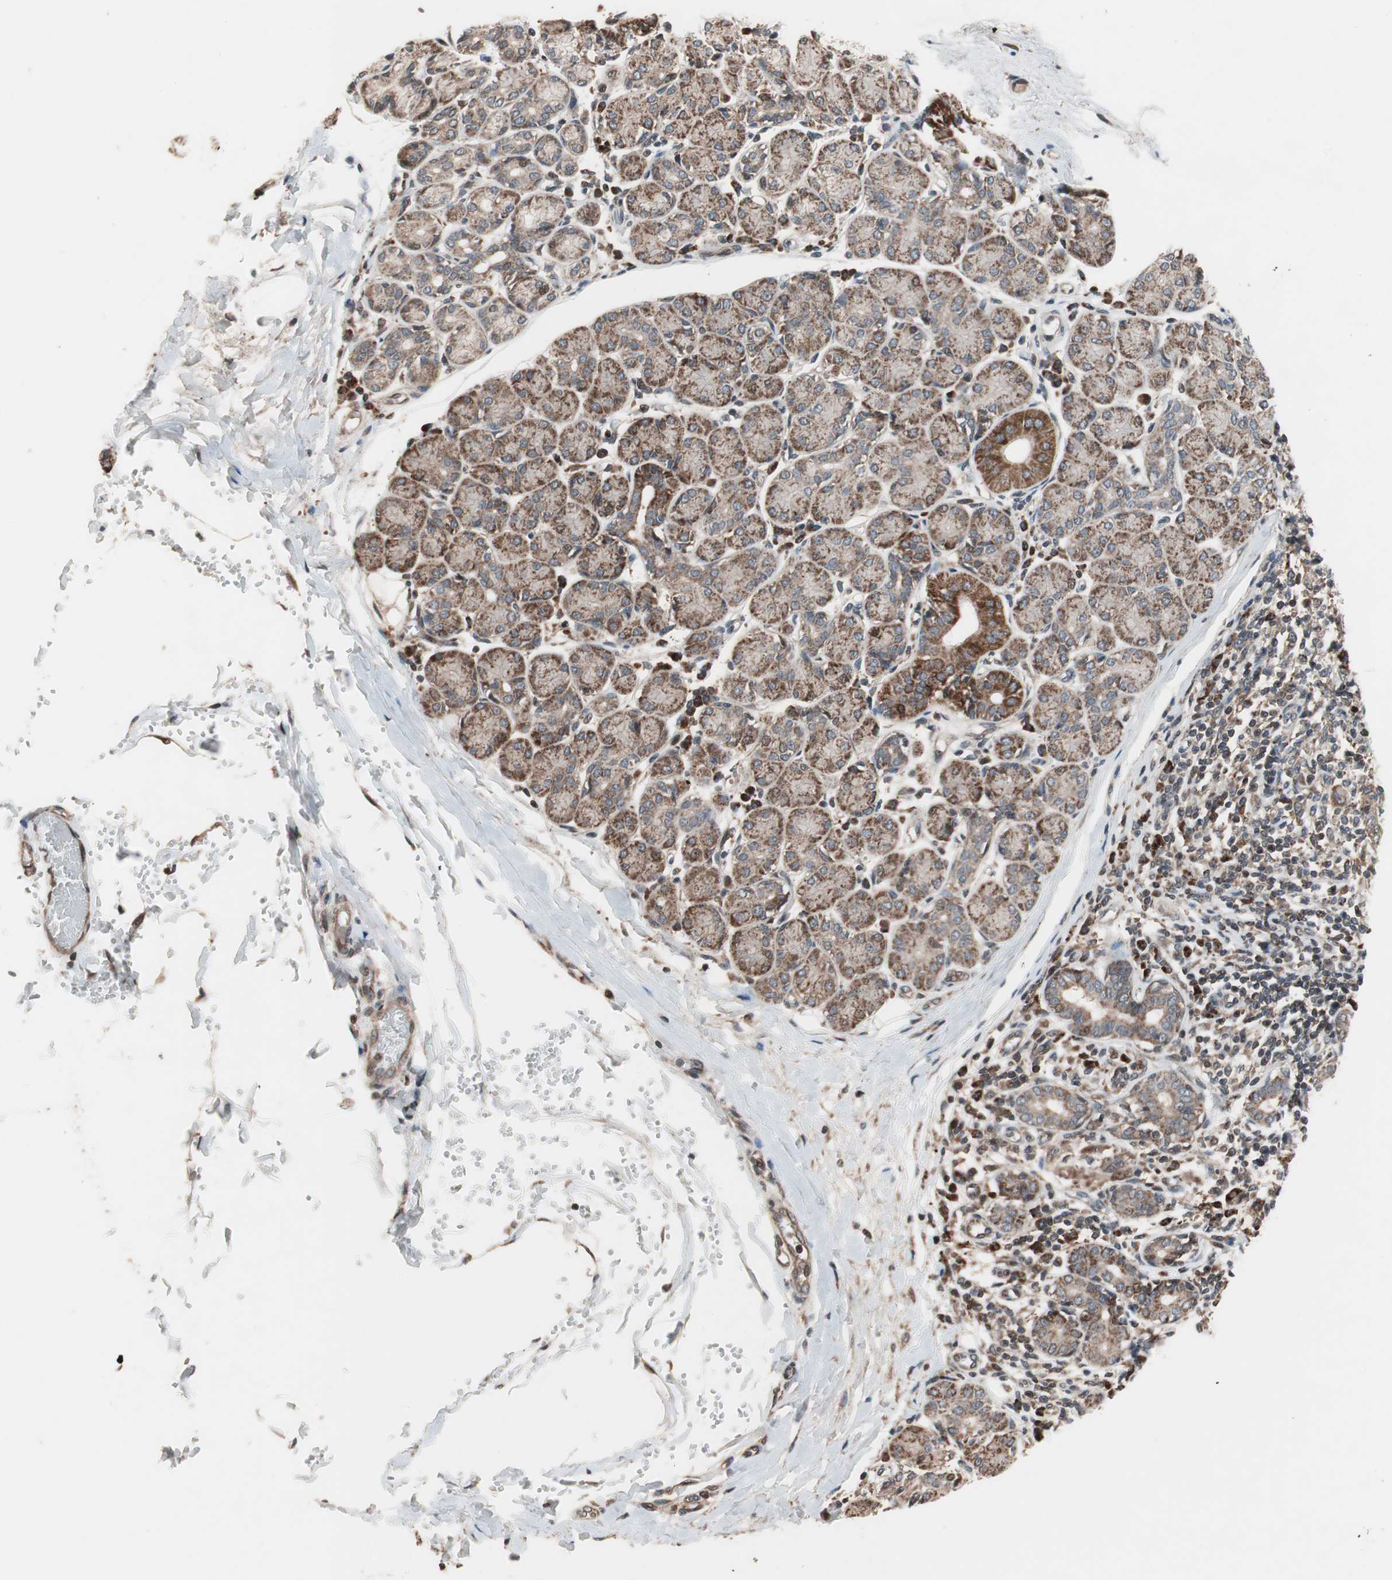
{"staining": {"intensity": "moderate", "quantity": ">75%", "location": "cytoplasmic/membranous,nuclear"}, "tissue": "salivary gland", "cell_type": "Glandular cells", "image_type": "normal", "snomed": [{"axis": "morphology", "description": "Normal tissue, NOS"}, {"axis": "morphology", "description": "Inflammation, NOS"}, {"axis": "topography", "description": "Lymph node"}, {"axis": "topography", "description": "Salivary gland"}], "caption": "Salivary gland stained for a protein (brown) shows moderate cytoplasmic/membranous,nuclear positive positivity in approximately >75% of glandular cells.", "gene": "NF2", "patient": {"sex": "male", "age": 3}}